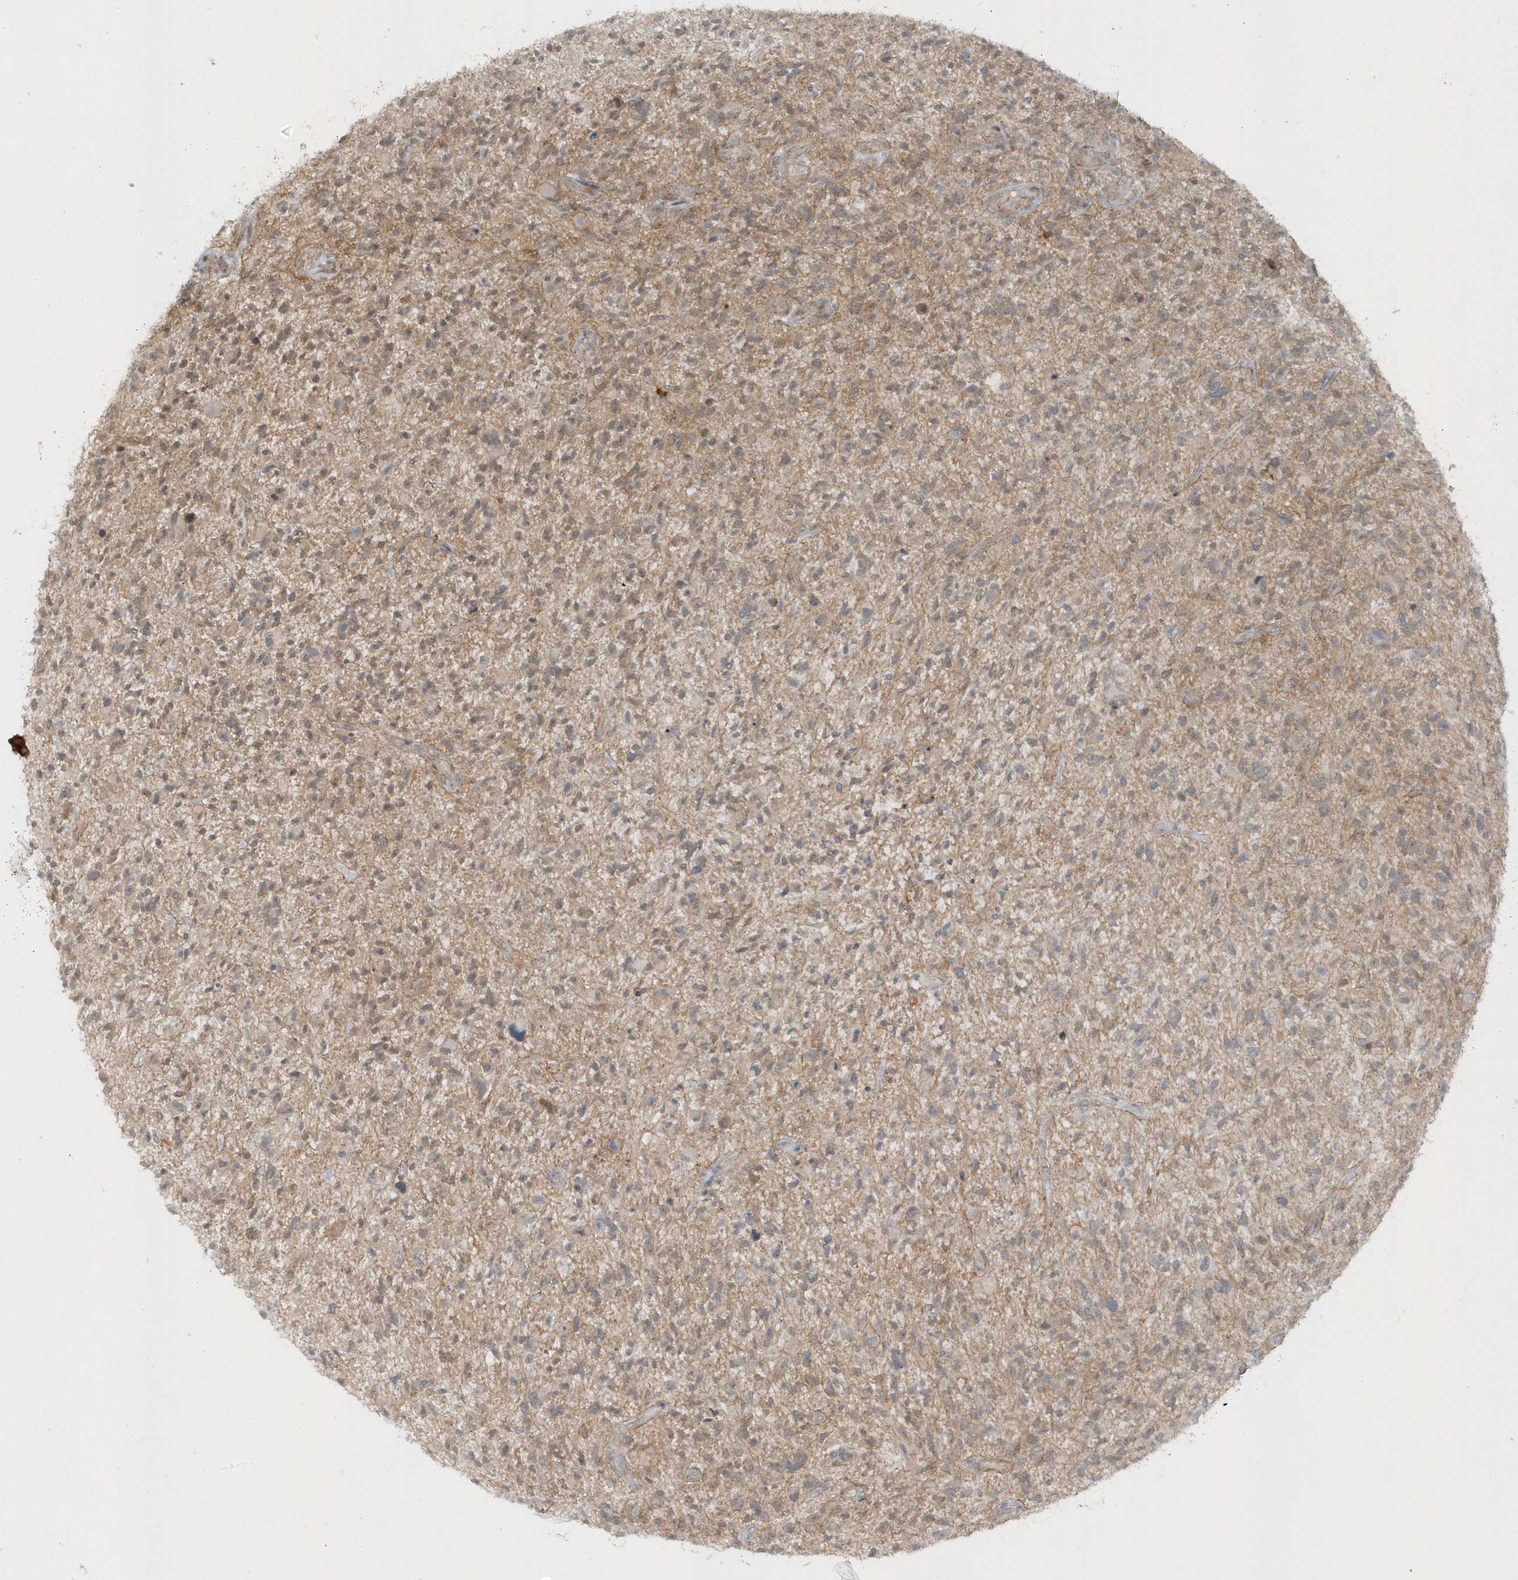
{"staining": {"intensity": "negative", "quantity": "none", "location": "none"}, "tissue": "glioma", "cell_type": "Tumor cells", "image_type": "cancer", "snomed": [{"axis": "morphology", "description": "Glioma, malignant, High grade"}, {"axis": "topography", "description": "Brain"}], "caption": "This is an immunohistochemistry (IHC) histopathology image of glioma. There is no positivity in tumor cells.", "gene": "PARD3B", "patient": {"sex": "male", "age": 47}}